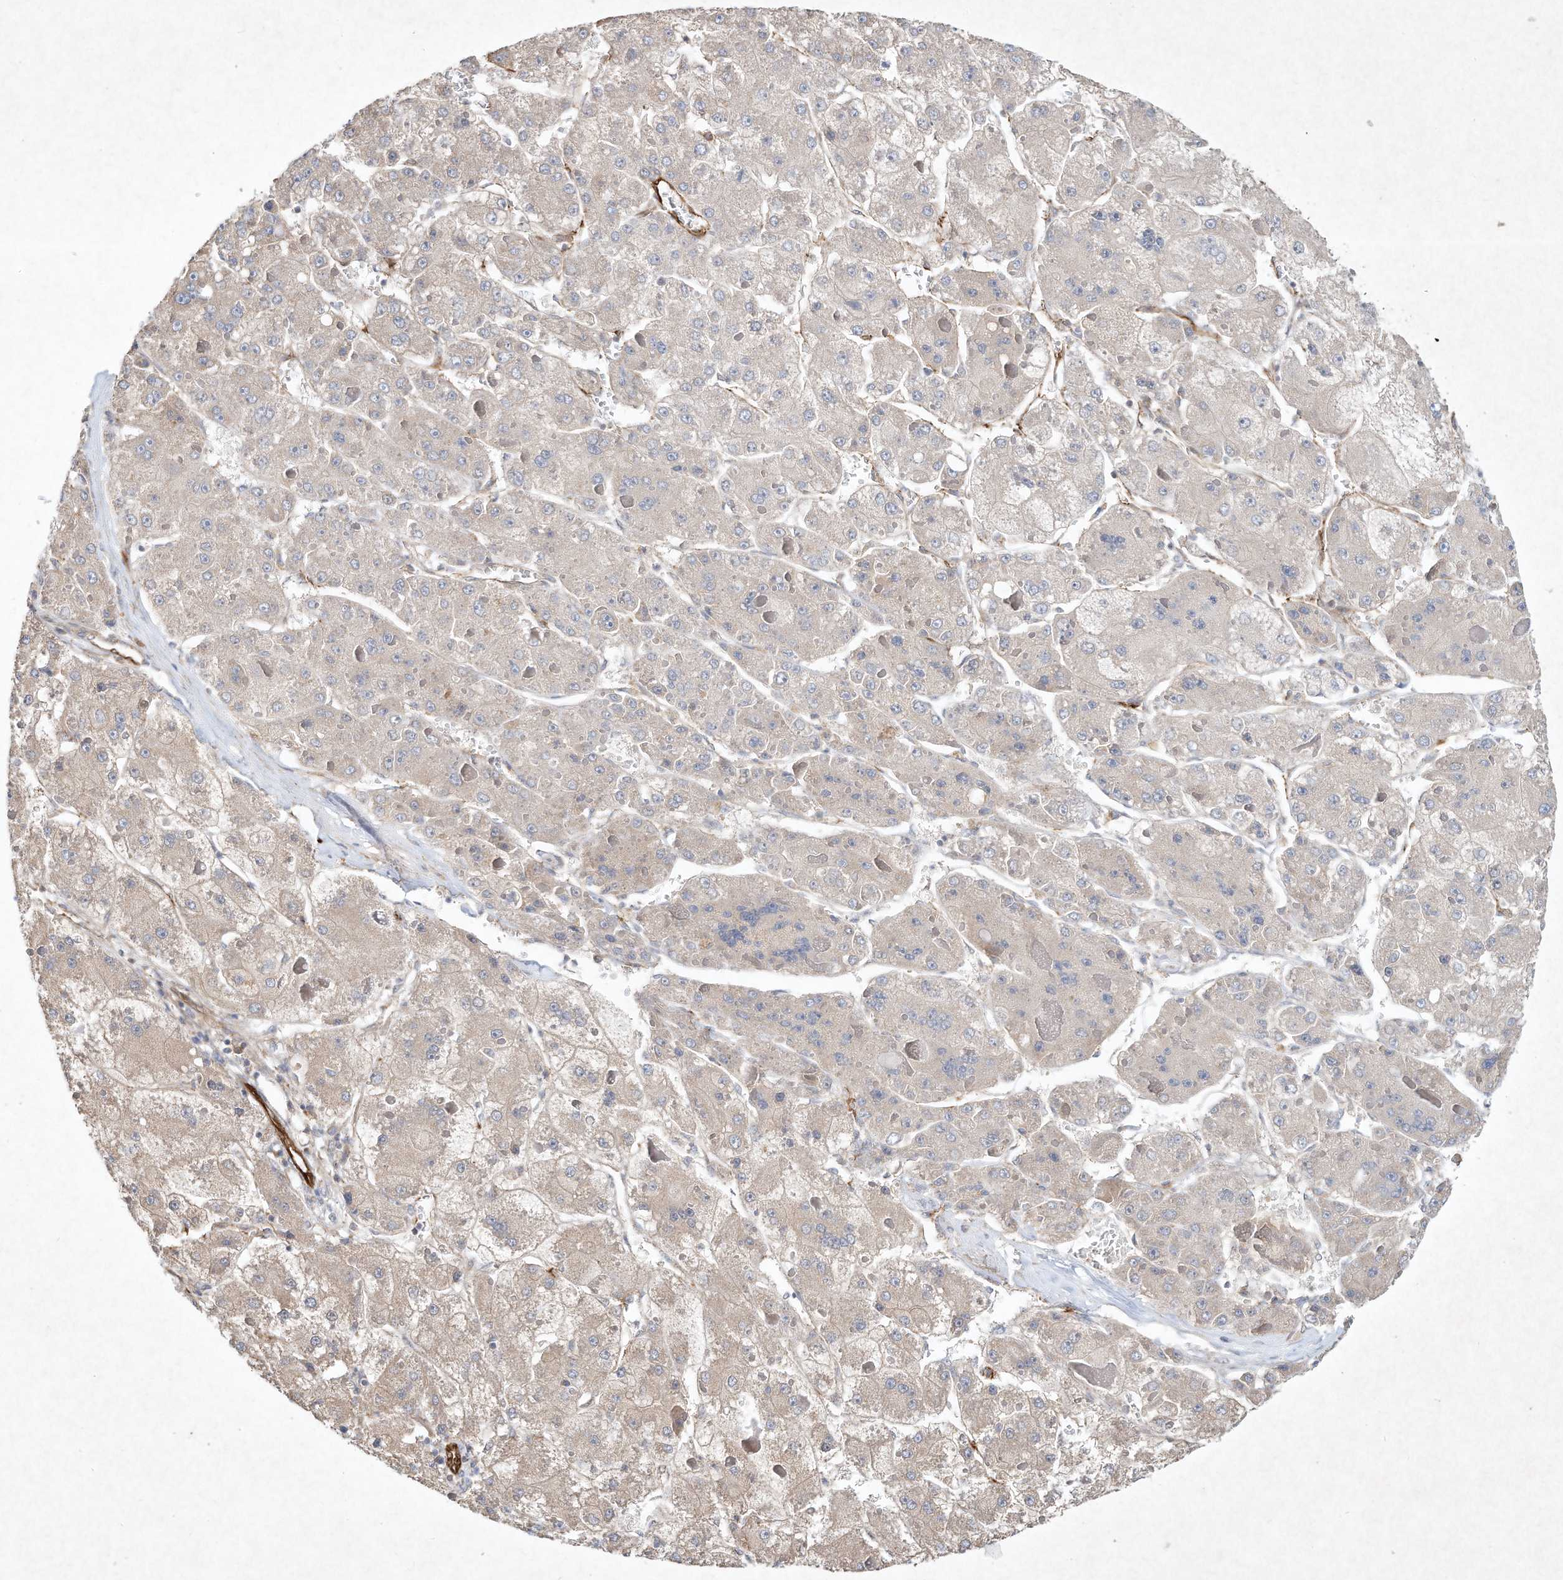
{"staining": {"intensity": "negative", "quantity": "none", "location": "none"}, "tissue": "liver cancer", "cell_type": "Tumor cells", "image_type": "cancer", "snomed": [{"axis": "morphology", "description": "Carcinoma, Hepatocellular, NOS"}, {"axis": "topography", "description": "Liver"}], "caption": "IHC image of neoplastic tissue: hepatocellular carcinoma (liver) stained with DAB (3,3'-diaminobenzidine) shows no significant protein expression in tumor cells.", "gene": "HTR5A", "patient": {"sex": "female", "age": 73}}